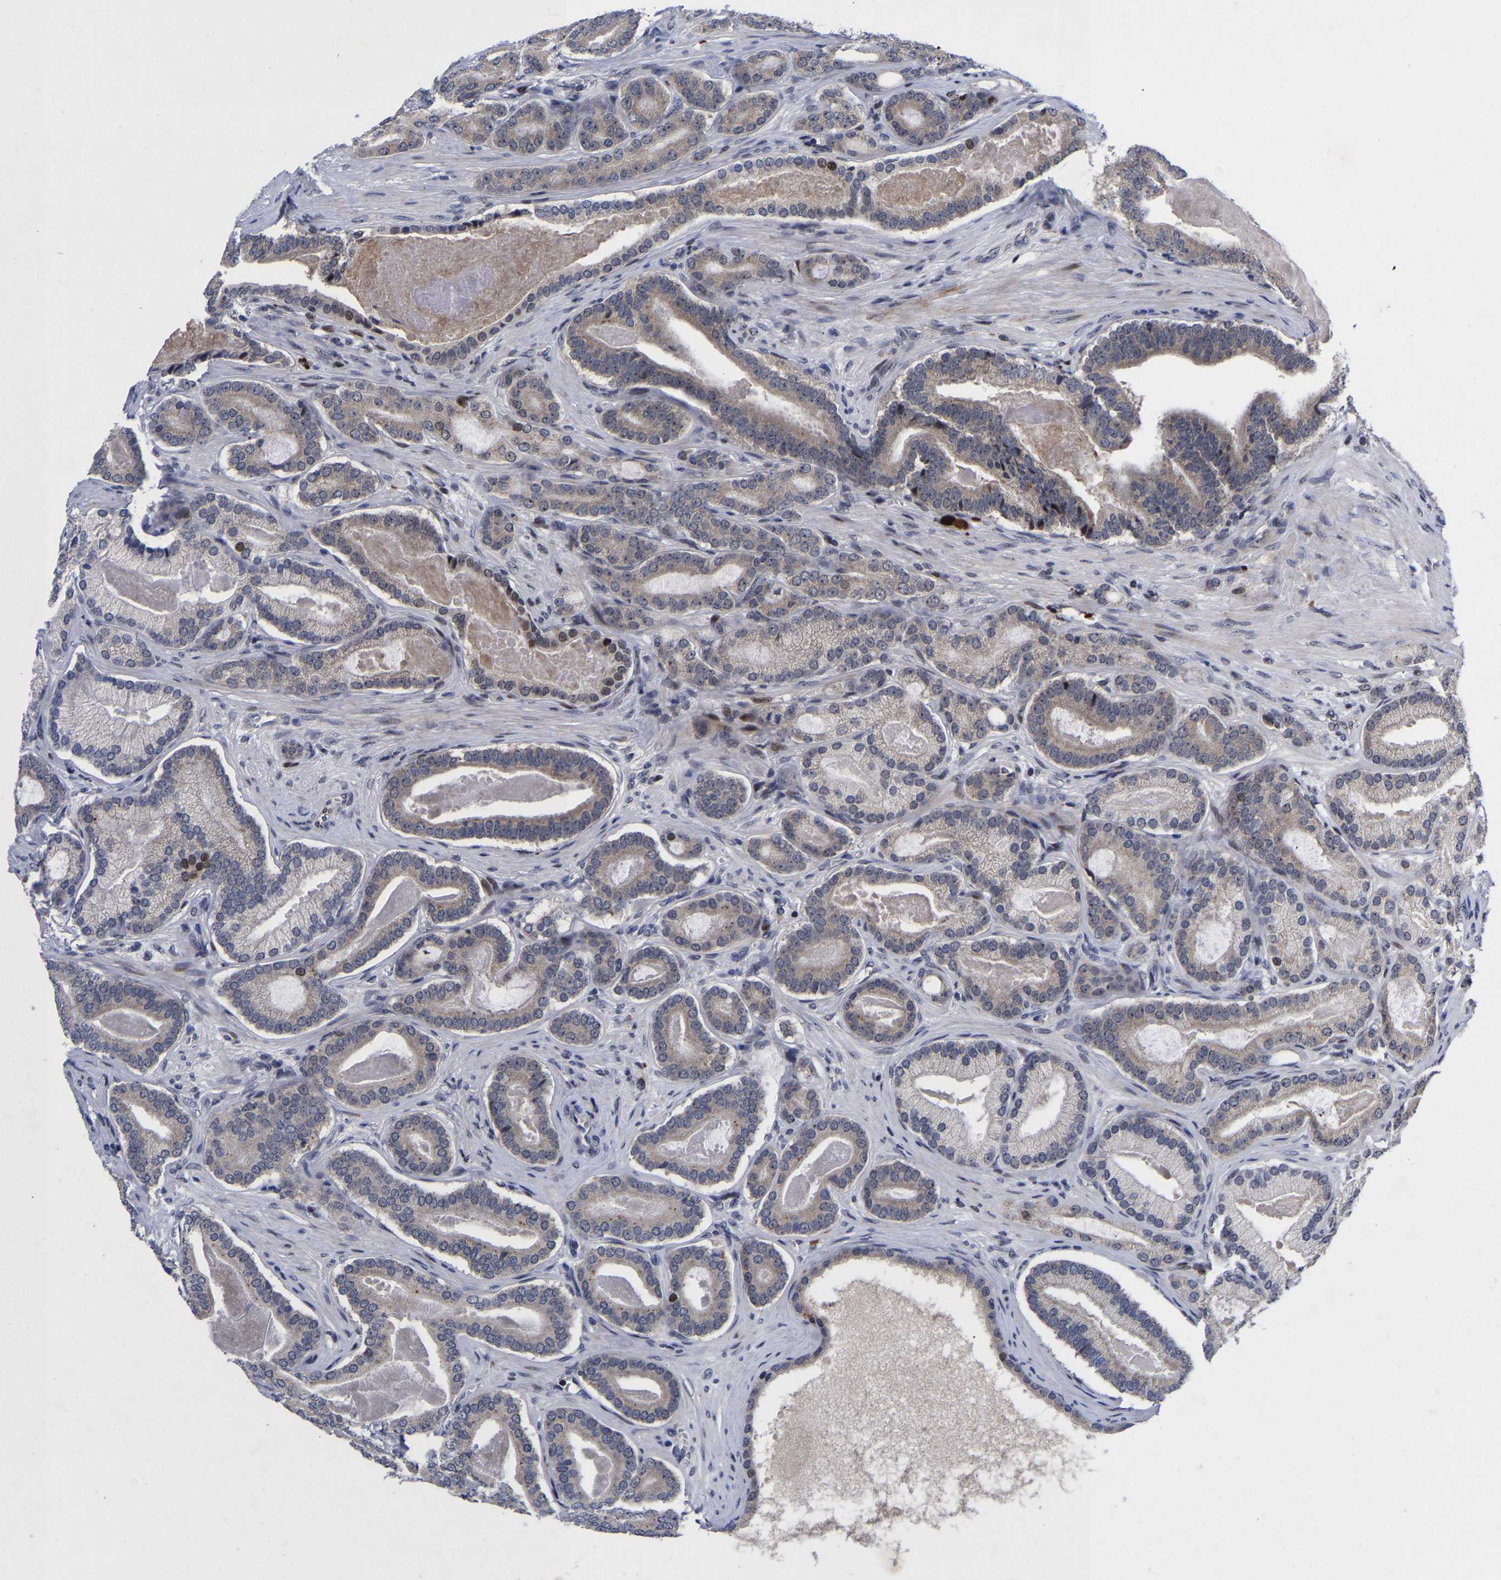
{"staining": {"intensity": "weak", "quantity": ">75%", "location": "cytoplasmic/membranous"}, "tissue": "prostate cancer", "cell_type": "Tumor cells", "image_type": "cancer", "snomed": [{"axis": "morphology", "description": "Adenocarcinoma, High grade"}, {"axis": "topography", "description": "Prostate"}], "caption": "Prostate cancer (high-grade adenocarcinoma) tissue shows weak cytoplasmic/membranous expression in approximately >75% of tumor cells, visualized by immunohistochemistry. (DAB (3,3'-diaminobenzidine) IHC, brown staining for protein, blue staining for nuclei).", "gene": "JUNB", "patient": {"sex": "male", "age": 60}}